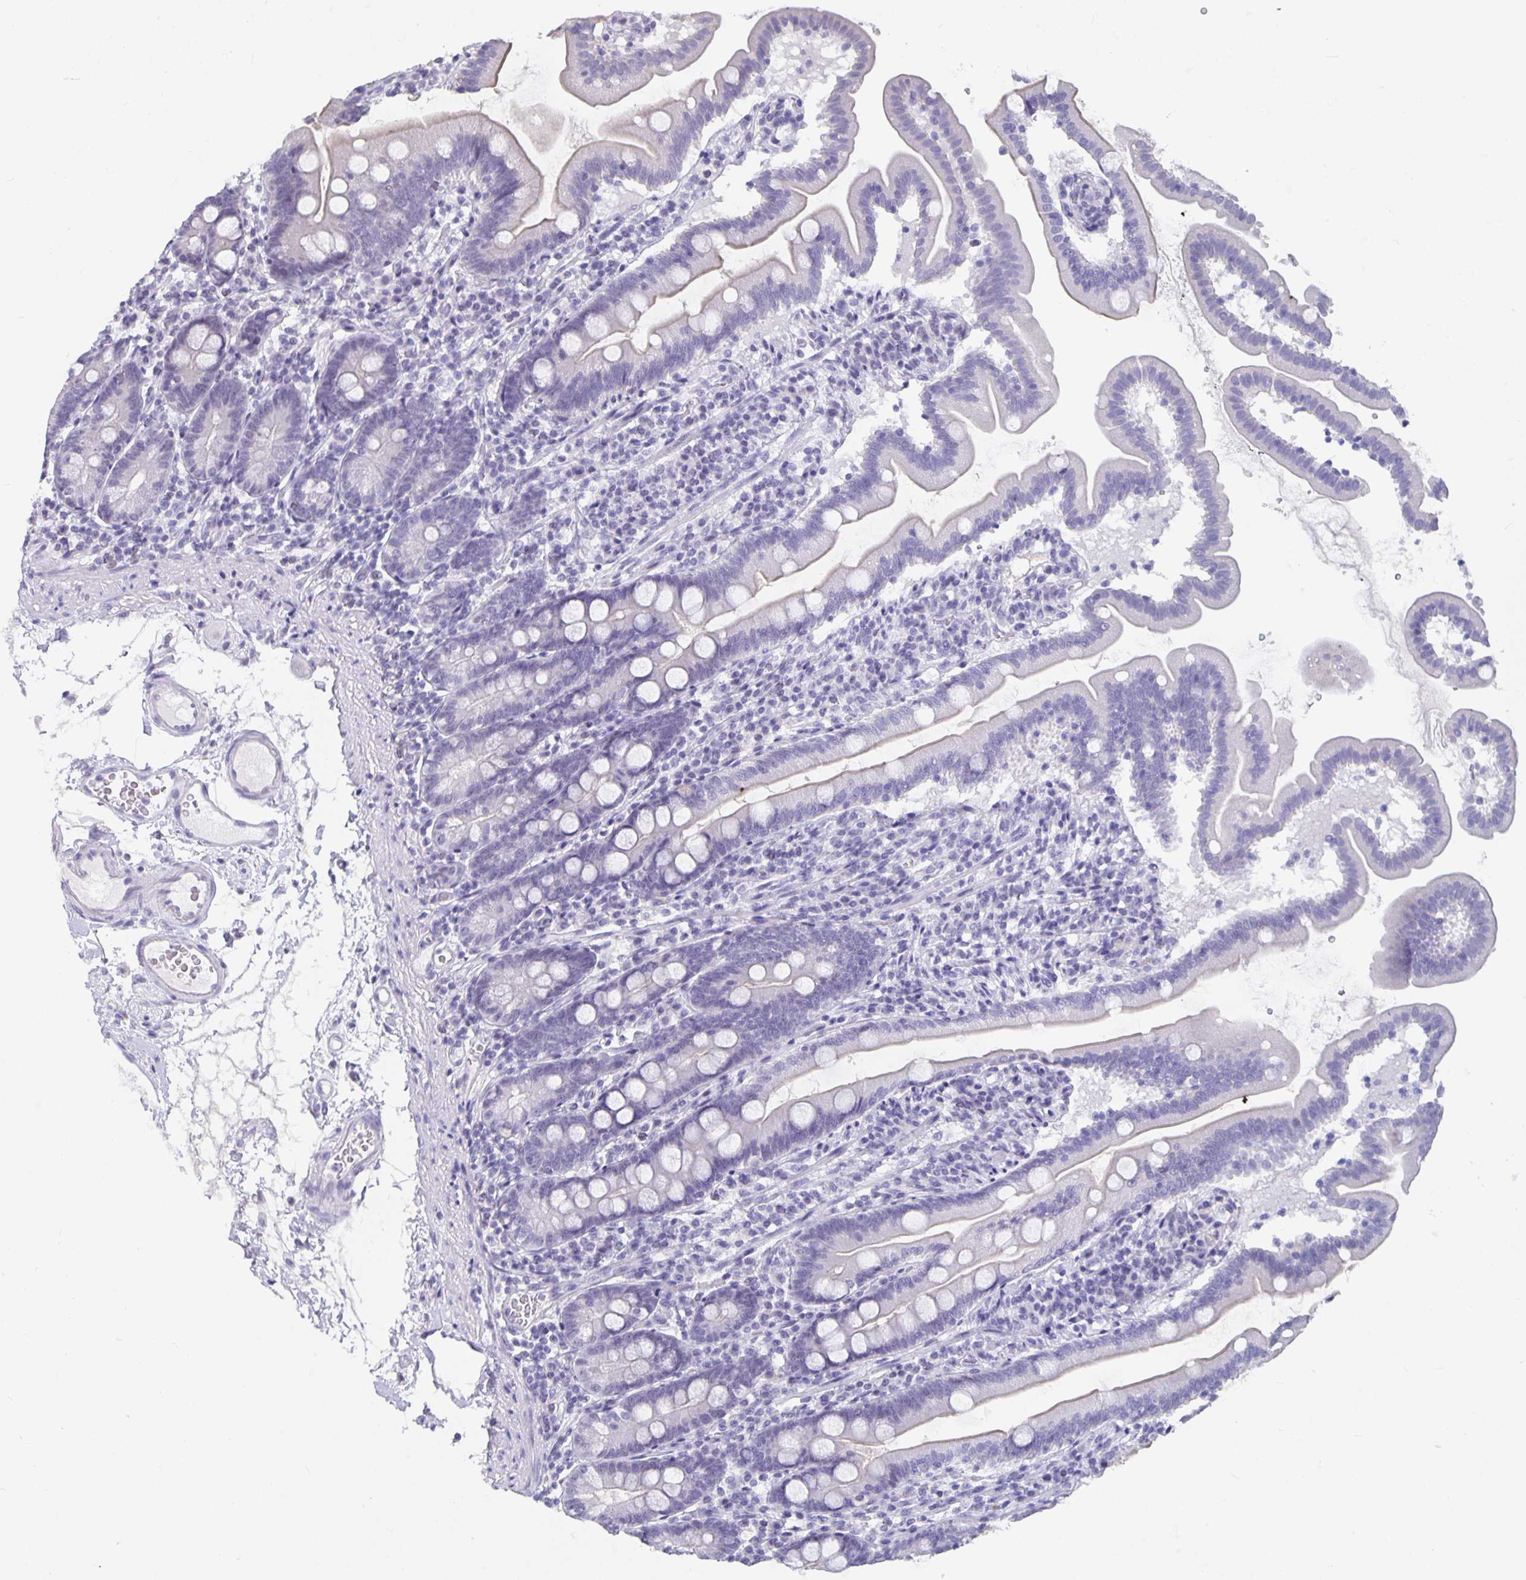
{"staining": {"intensity": "negative", "quantity": "none", "location": "none"}, "tissue": "duodenum", "cell_type": "Glandular cells", "image_type": "normal", "snomed": [{"axis": "morphology", "description": "Normal tissue, NOS"}, {"axis": "topography", "description": "Duodenum"}], "caption": "Micrograph shows no protein expression in glandular cells of benign duodenum.", "gene": "OLIG2", "patient": {"sex": "female", "age": 67}}